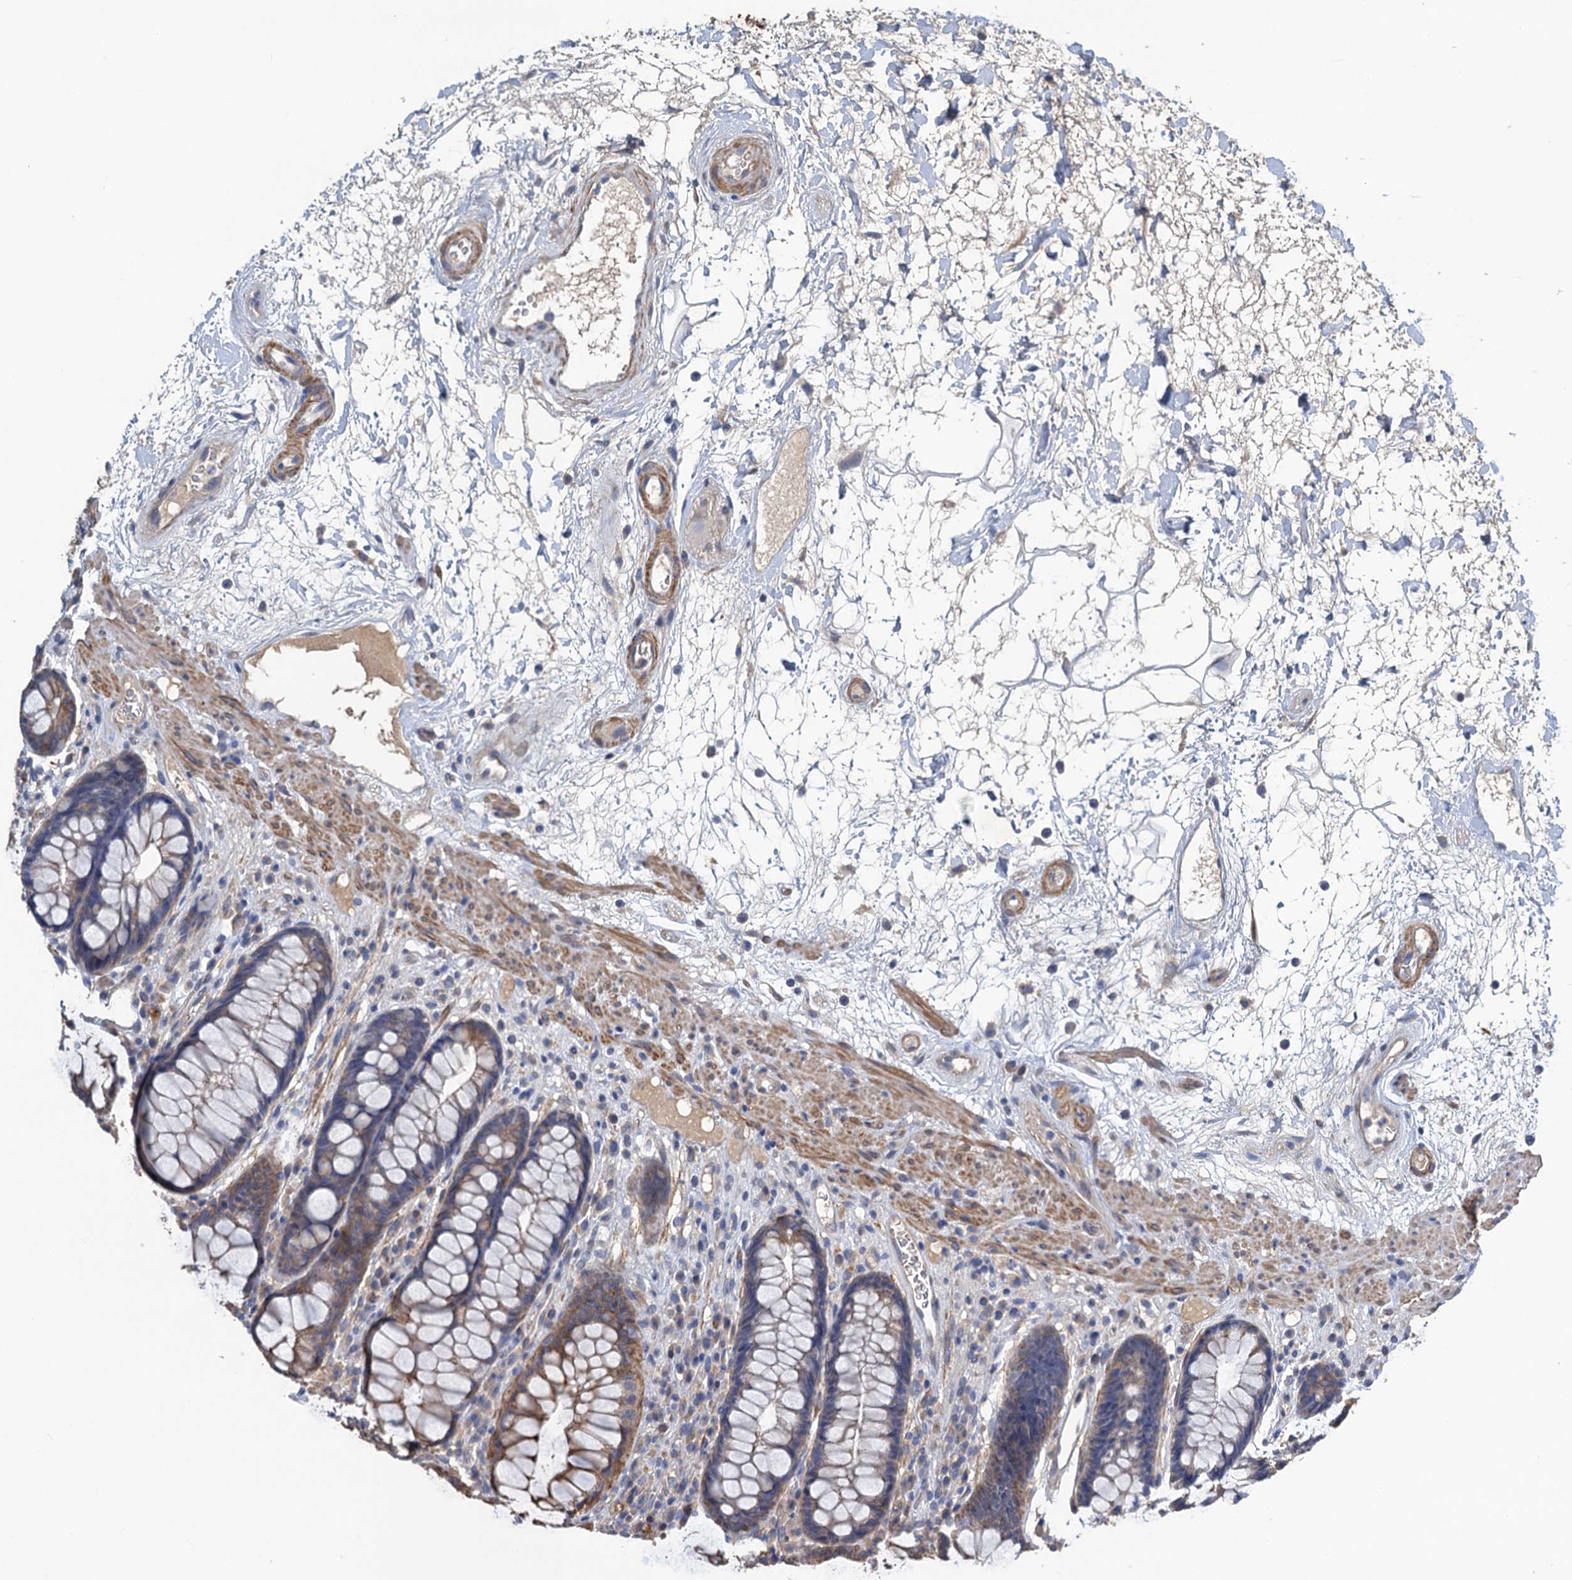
{"staining": {"intensity": "moderate", "quantity": "25%-75%", "location": "cytoplasmic/membranous"}, "tissue": "rectum", "cell_type": "Glandular cells", "image_type": "normal", "snomed": [{"axis": "morphology", "description": "Normal tissue, NOS"}, {"axis": "topography", "description": "Rectum"}], "caption": "This histopathology image demonstrates immunohistochemistry staining of unremarkable human rectum, with medium moderate cytoplasmic/membranous positivity in approximately 25%-75% of glandular cells.", "gene": "SMCO3", "patient": {"sex": "male", "age": 64}}